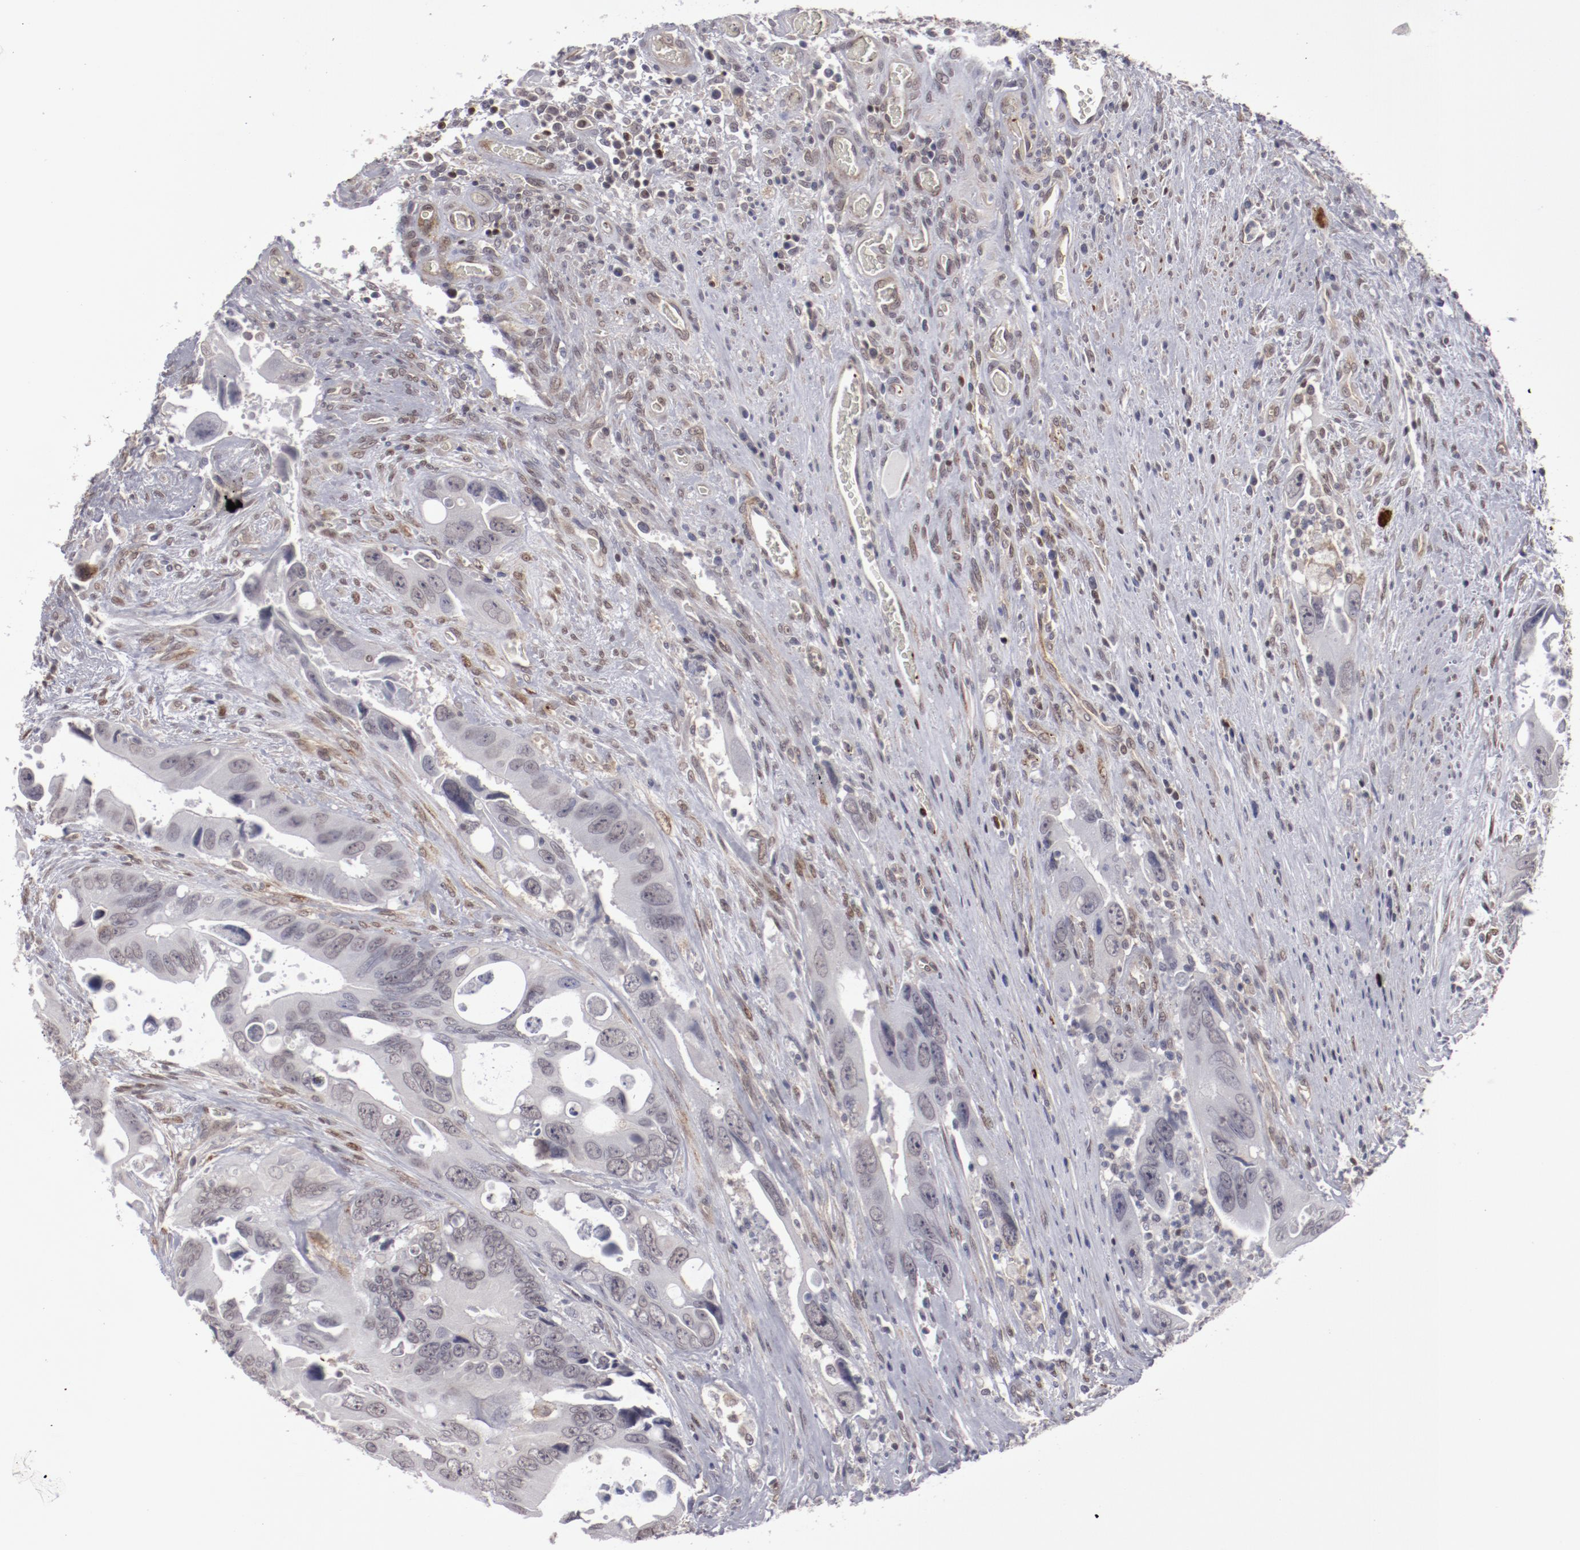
{"staining": {"intensity": "negative", "quantity": "none", "location": "none"}, "tissue": "colorectal cancer", "cell_type": "Tumor cells", "image_type": "cancer", "snomed": [{"axis": "morphology", "description": "Adenocarcinoma, NOS"}, {"axis": "topography", "description": "Rectum"}], "caption": "Micrograph shows no significant protein positivity in tumor cells of colorectal cancer (adenocarcinoma).", "gene": "LEF1", "patient": {"sex": "male", "age": 70}}